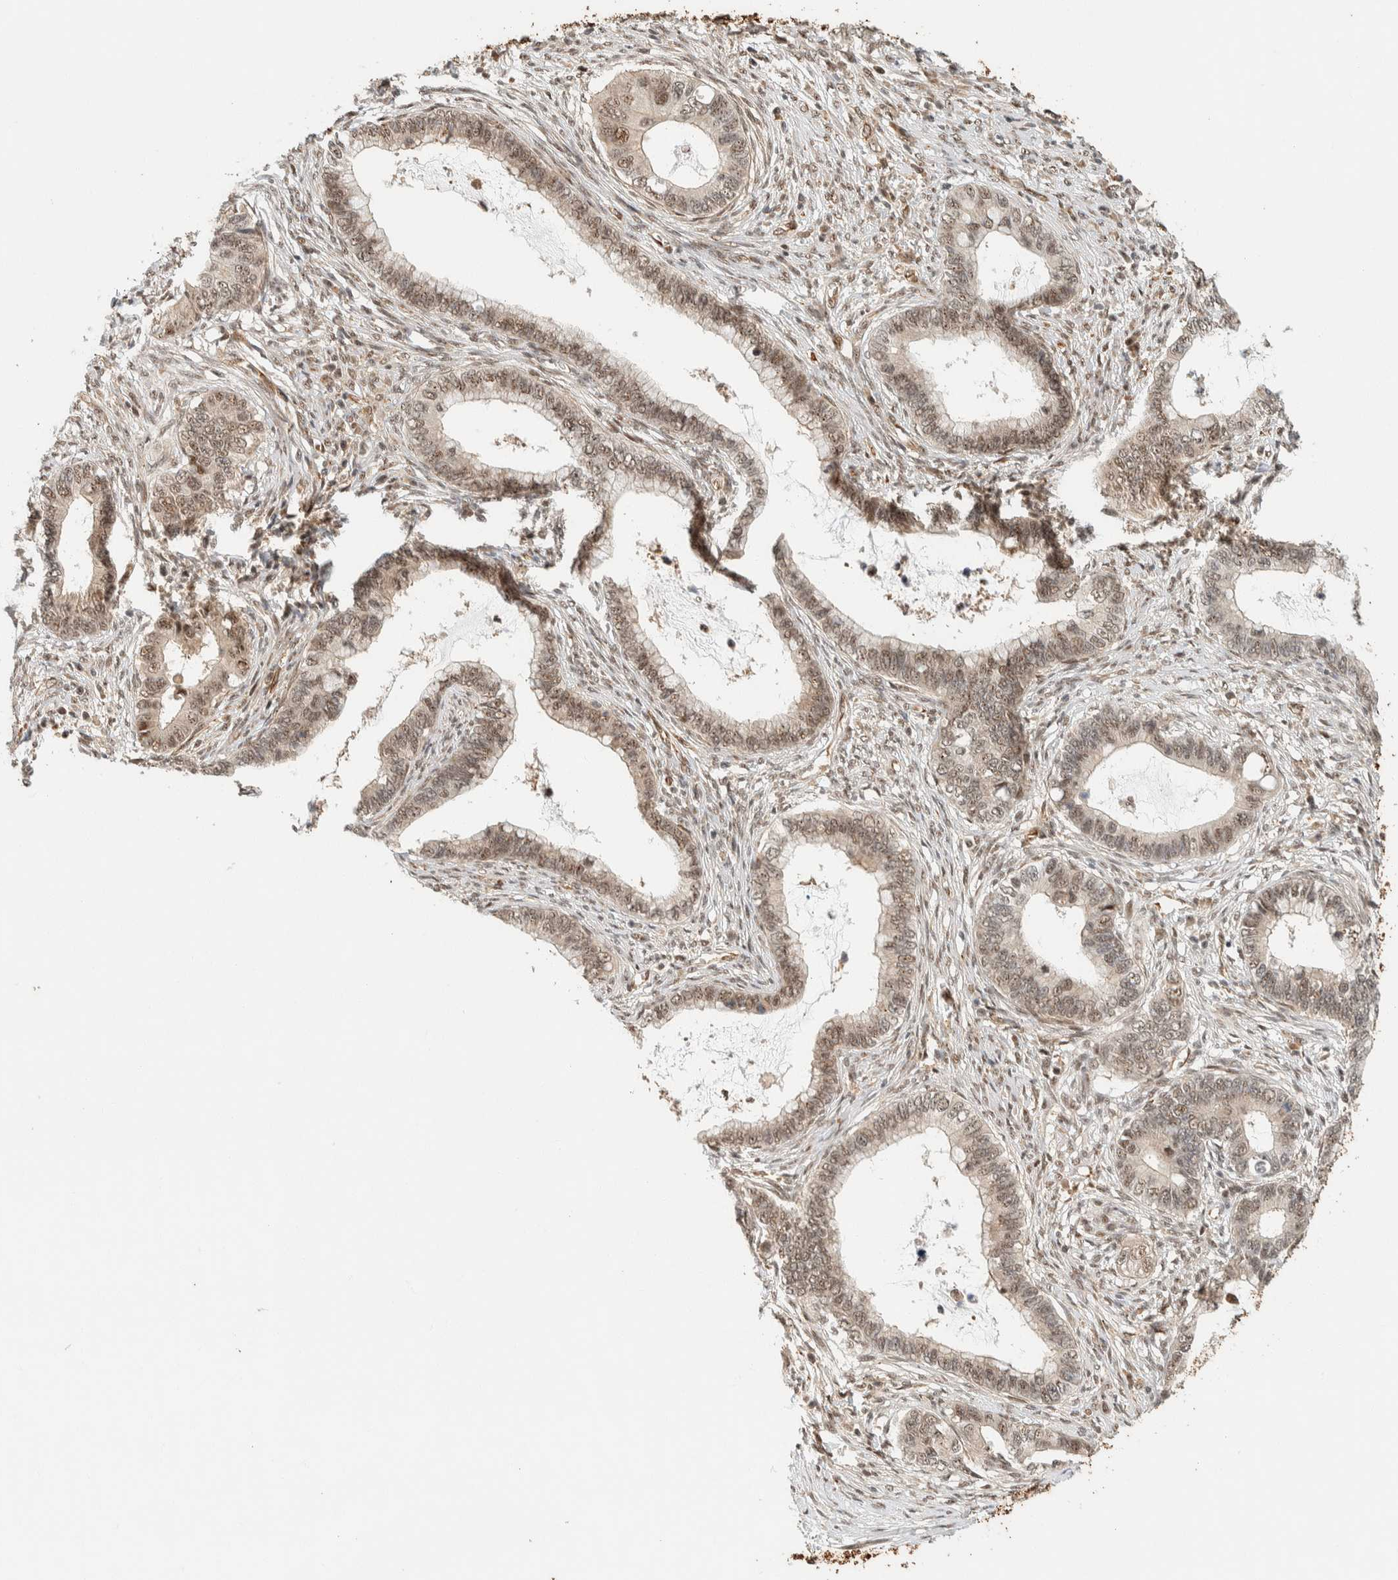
{"staining": {"intensity": "strong", "quantity": "25%-75%", "location": "cytoplasmic/membranous,nuclear"}, "tissue": "cervical cancer", "cell_type": "Tumor cells", "image_type": "cancer", "snomed": [{"axis": "morphology", "description": "Adenocarcinoma, NOS"}, {"axis": "topography", "description": "Cervix"}], "caption": "DAB immunohistochemical staining of human cervical adenocarcinoma displays strong cytoplasmic/membranous and nuclear protein expression in approximately 25%-75% of tumor cells.", "gene": "SIK1", "patient": {"sex": "female", "age": 44}}